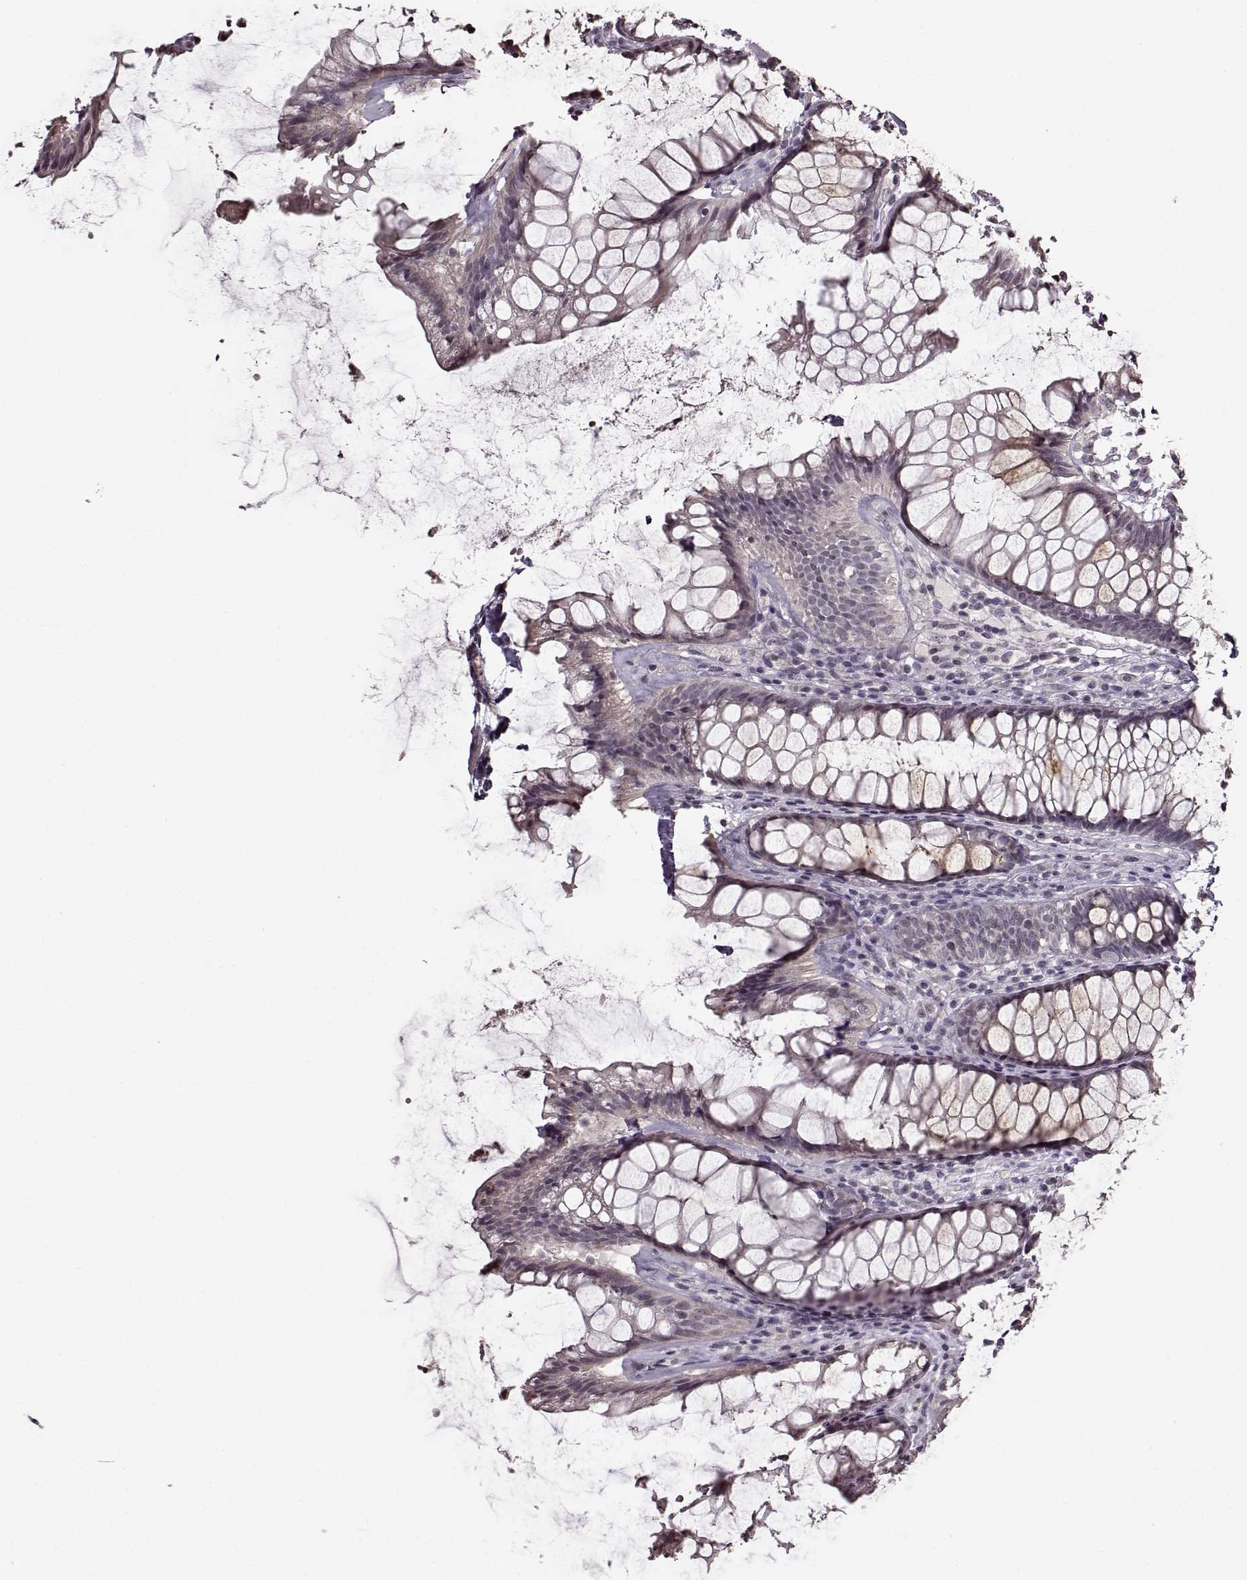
{"staining": {"intensity": "moderate", "quantity": "<25%", "location": "cytoplasmic/membranous"}, "tissue": "rectum", "cell_type": "Glandular cells", "image_type": "normal", "snomed": [{"axis": "morphology", "description": "Normal tissue, NOS"}, {"axis": "topography", "description": "Rectum"}], "caption": "An IHC photomicrograph of normal tissue is shown. Protein staining in brown labels moderate cytoplasmic/membranous positivity in rectum within glandular cells.", "gene": "FSHB", "patient": {"sex": "male", "age": 72}}